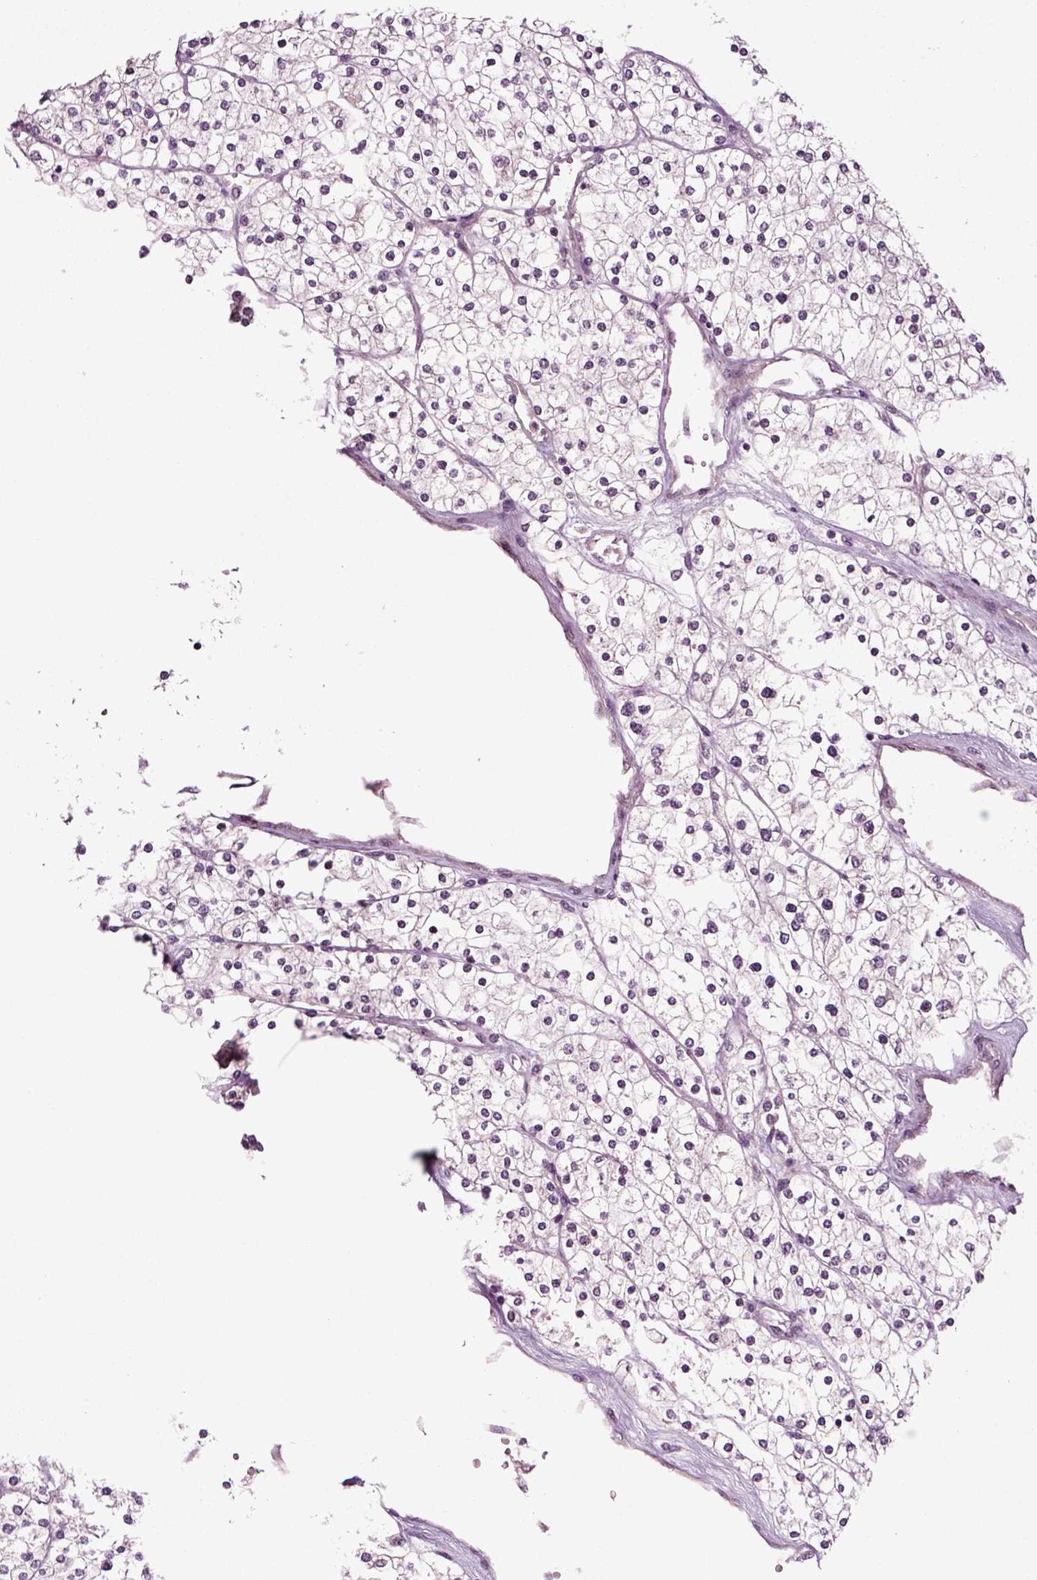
{"staining": {"intensity": "negative", "quantity": "none", "location": "none"}, "tissue": "renal cancer", "cell_type": "Tumor cells", "image_type": "cancer", "snomed": [{"axis": "morphology", "description": "Adenocarcinoma, NOS"}, {"axis": "topography", "description": "Kidney"}], "caption": "This is a histopathology image of immunohistochemistry (IHC) staining of renal adenocarcinoma, which shows no positivity in tumor cells.", "gene": "KNSTRN", "patient": {"sex": "male", "age": 80}}